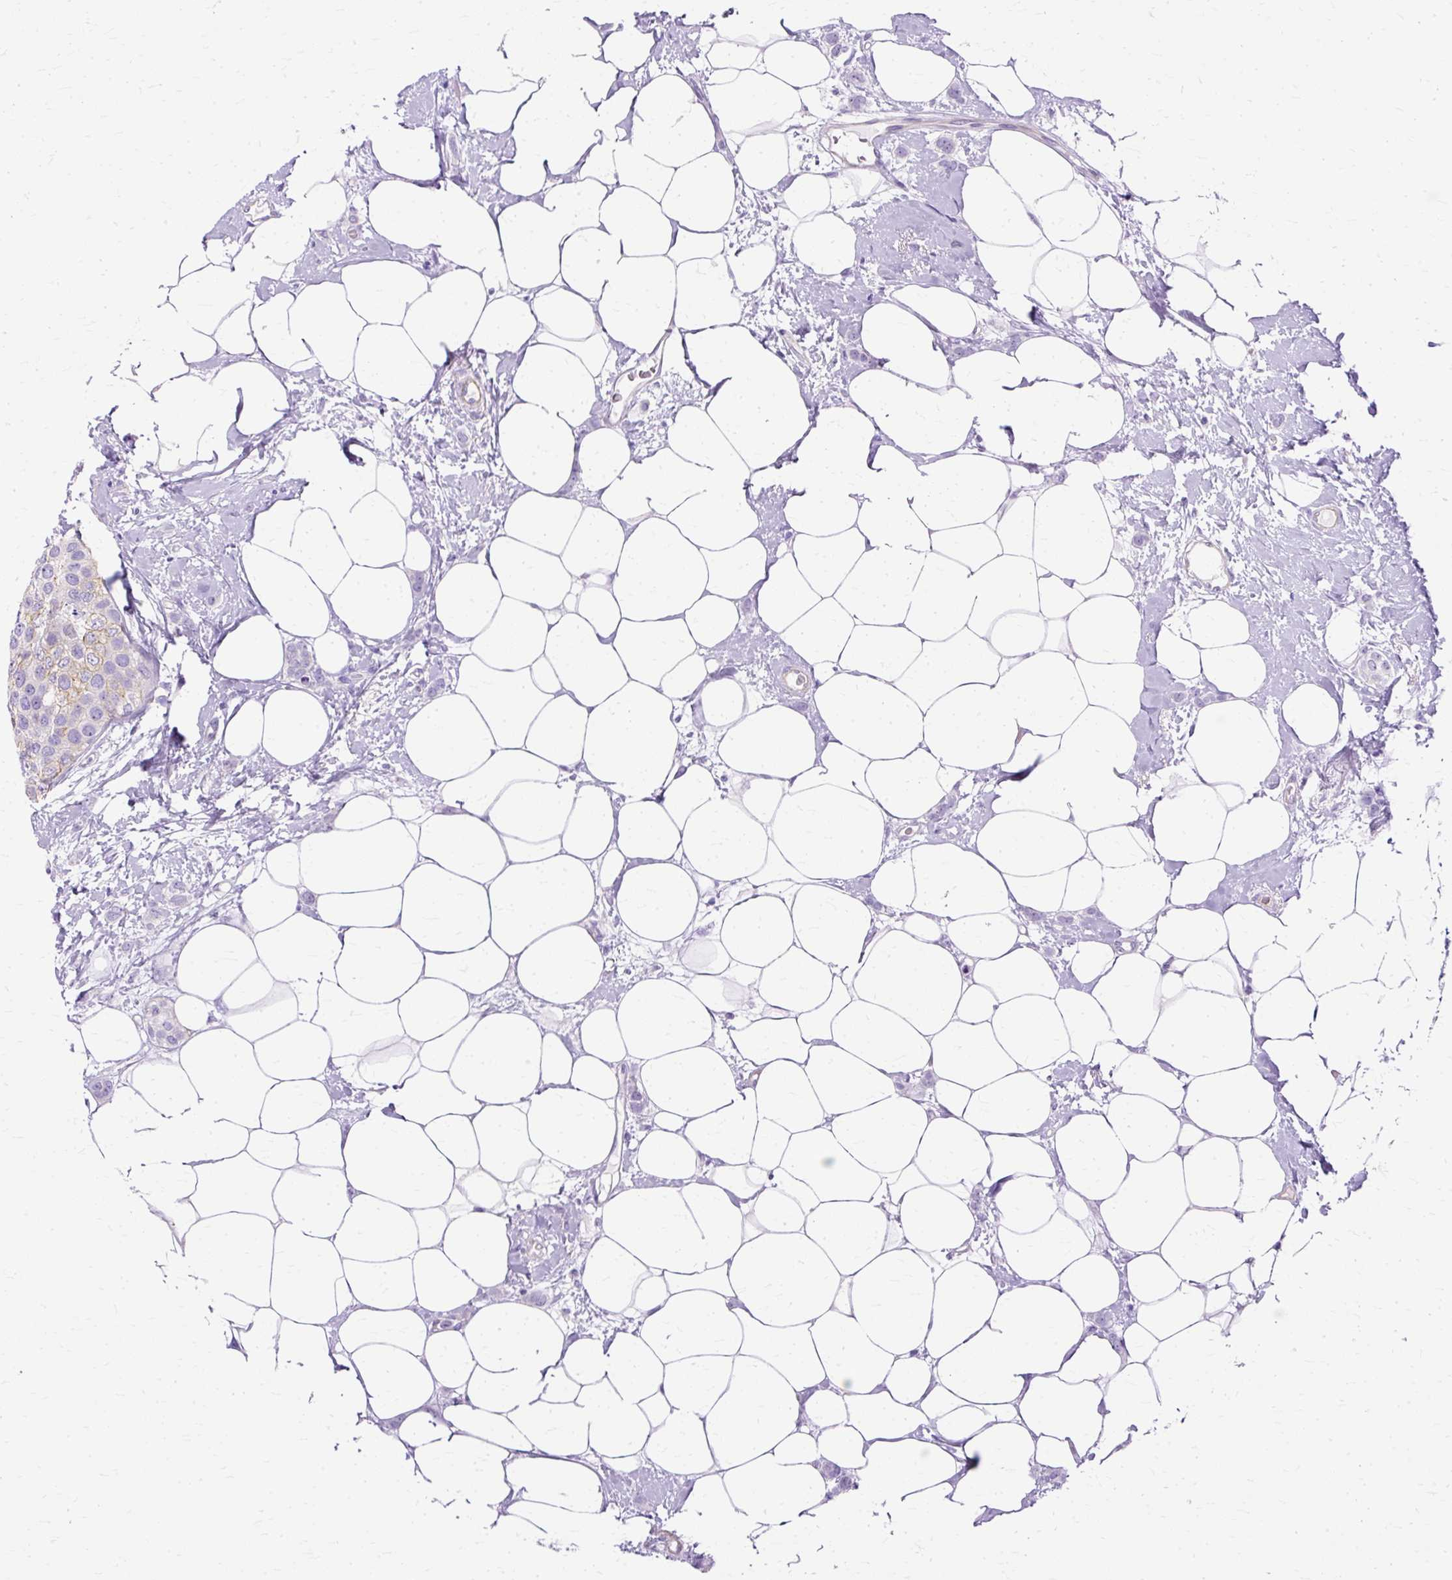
{"staining": {"intensity": "negative", "quantity": "none", "location": "none"}, "tissue": "breast cancer", "cell_type": "Tumor cells", "image_type": "cancer", "snomed": [{"axis": "morphology", "description": "Duct carcinoma"}, {"axis": "topography", "description": "Breast"}], "caption": "The IHC photomicrograph has no significant expression in tumor cells of breast invasive ductal carcinoma tissue. (Brightfield microscopy of DAB IHC at high magnification).", "gene": "MYO6", "patient": {"sex": "female", "age": 72}}